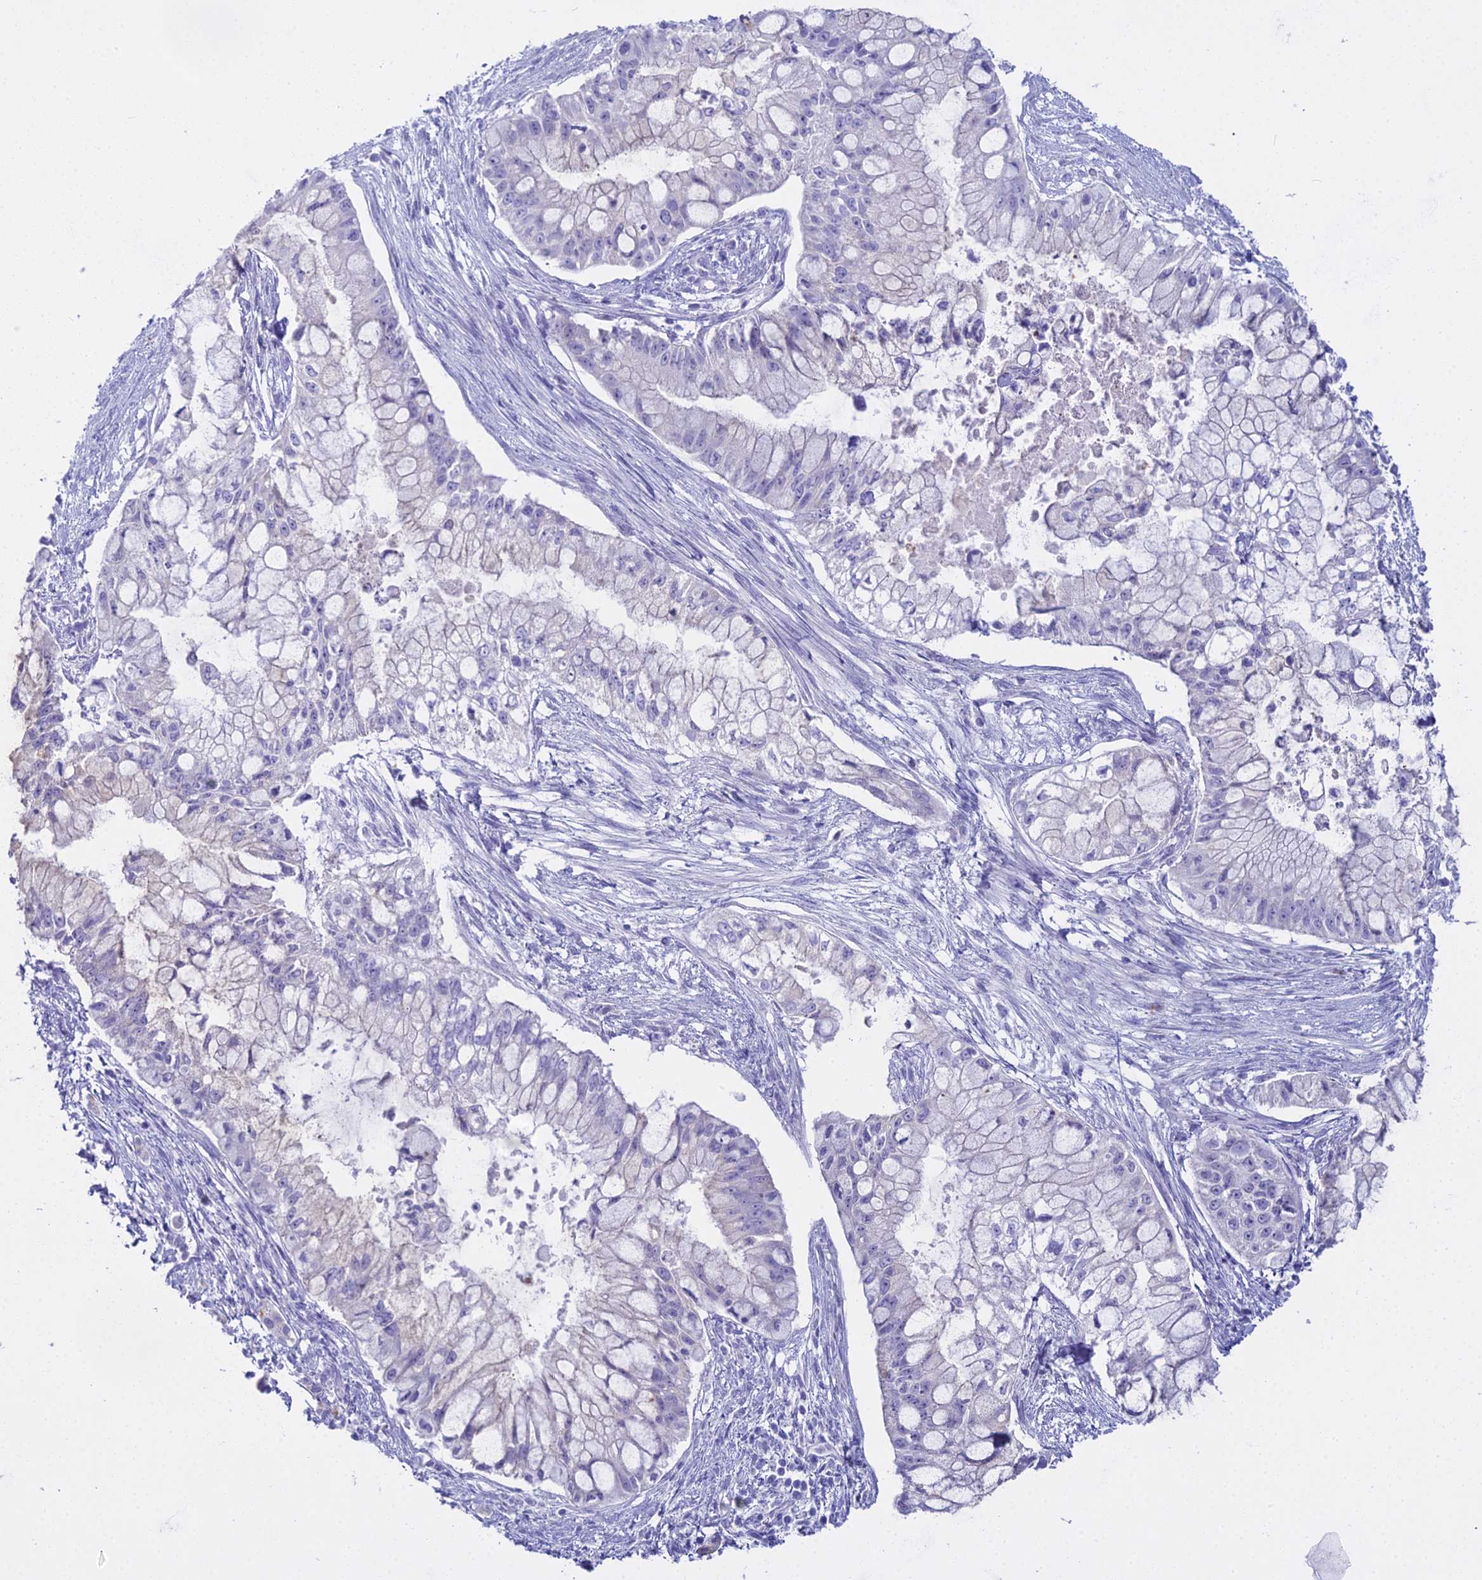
{"staining": {"intensity": "negative", "quantity": "none", "location": "none"}, "tissue": "pancreatic cancer", "cell_type": "Tumor cells", "image_type": "cancer", "snomed": [{"axis": "morphology", "description": "Adenocarcinoma, NOS"}, {"axis": "topography", "description": "Pancreas"}], "caption": "DAB (3,3'-diaminobenzidine) immunohistochemical staining of human pancreatic adenocarcinoma exhibits no significant positivity in tumor cells.", "gene": "CGB2", "patient": {"sex": "male", "age": 48}}